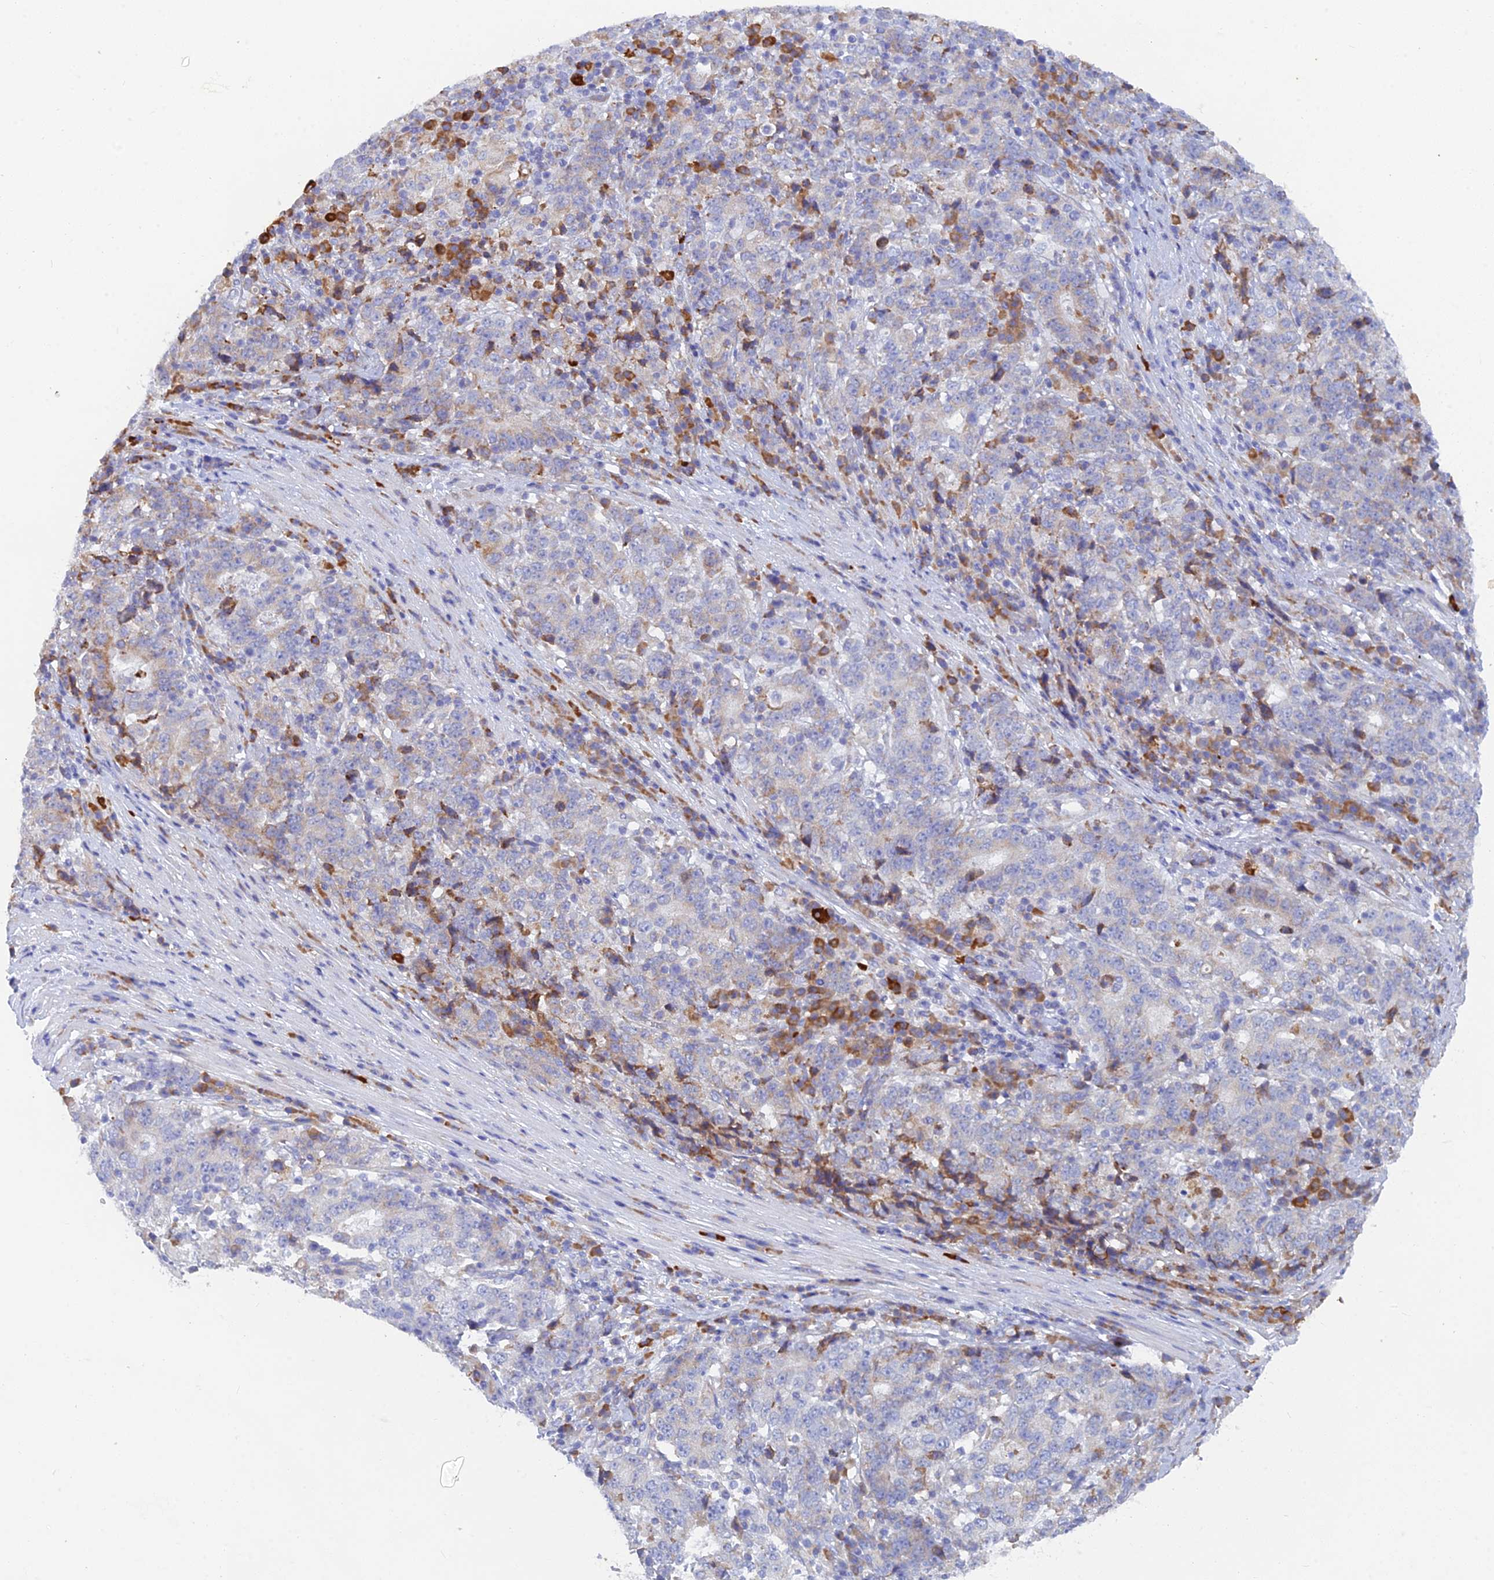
{"staining": {"intensity": "negative", "quantity": "none", "location": "none"}, "tissue": "stomach cancer", "cell_type": "Tumor cells", "image_type": "cancer", "snomed": [{"axis": "morphology", "description": "Adenocarcinoma, NOS"}, {"axis": "topography", "description": "Stomach"}], "caption": "DAB immunohistochemical staining of human stomach cancer exhibits no significant staining in tumor cells. The staining was performed using DAB to visualize the protein expression in brown, while the nuclei were stained in blue with hematoxylin (Magnification: 20x).", "gene": "WDR35", "patient": {"sex": "male", "age": 59}}